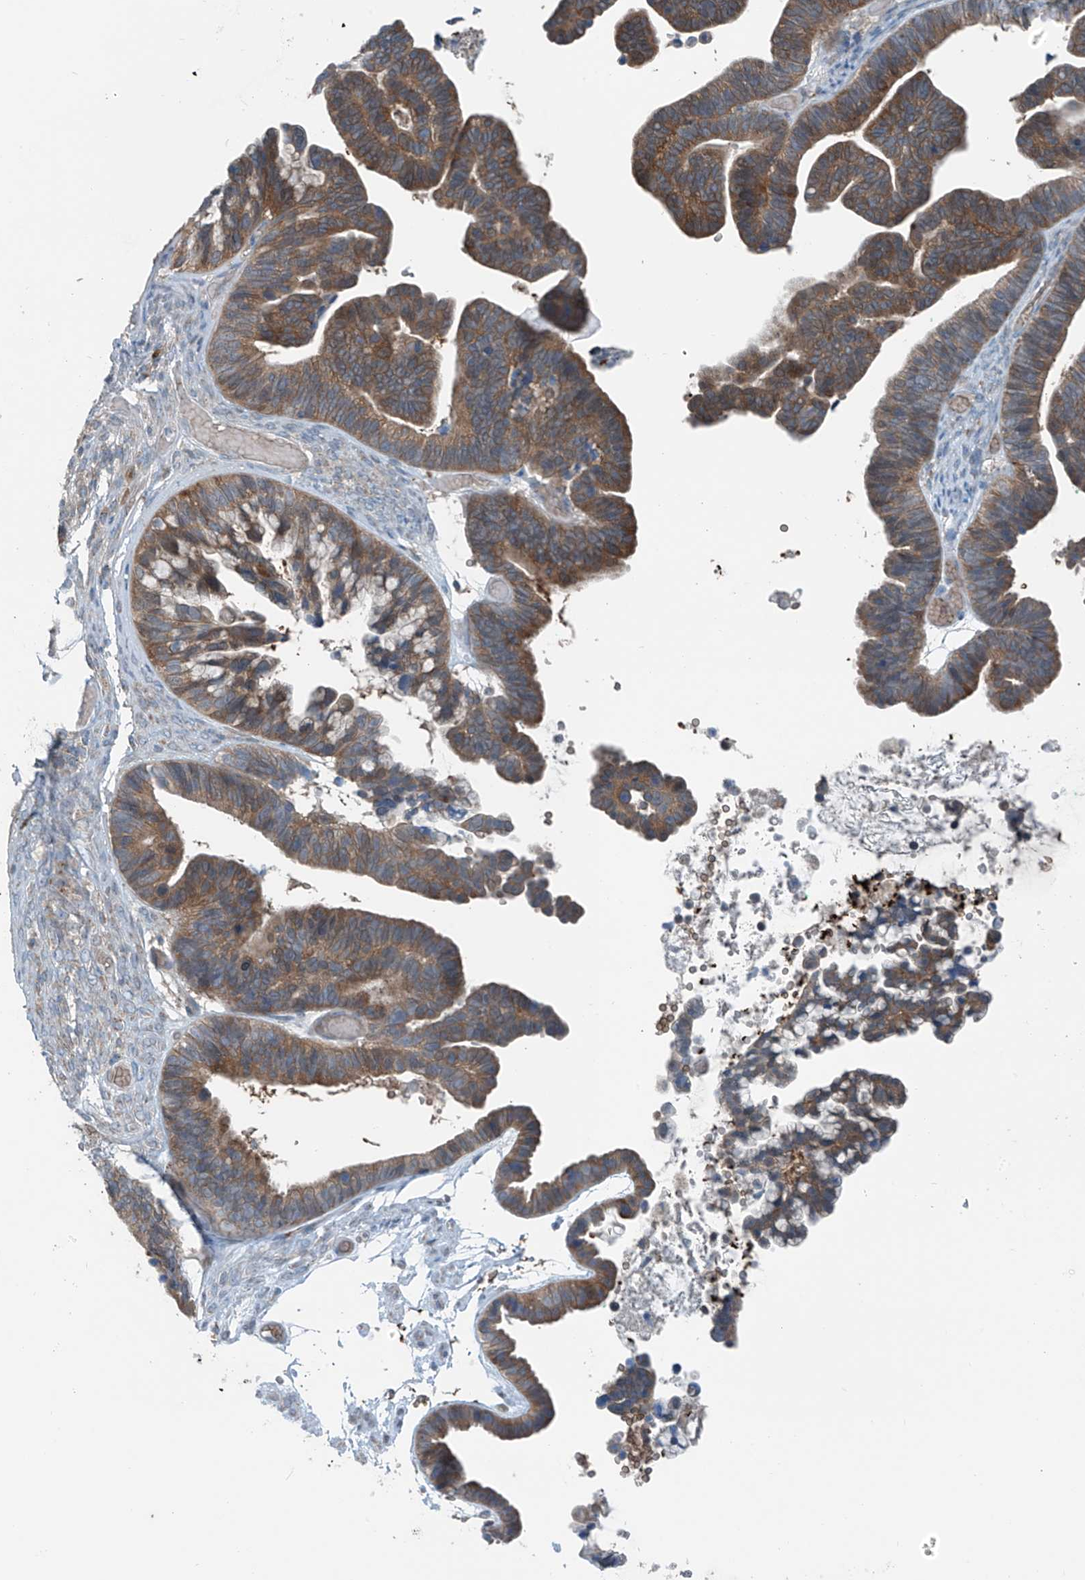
{"staining": {"intensity": "moderate", "quantity": ">75%", "location": "cytoplasmic/membranous"}, "tissue": "ovarian cancer", "cell_type": "Tumor cells", "image_type": "cancer", "snomed": [{"axis": "morphology", "description": "Cystadenocarcinoma, serous, NOS"}, {"axis": "topography", "description": "Ovary"}], "caption": "Moderate cytoplasmic/membranous positivity is appreciated in about >75% of tumor cells in ovarian serous cystadenocarcinoma. (Brightfield microscopy of DAB IHC at high magnification).", "gene": "SLC12A6", "patient": {"sex": "female", "age": 56}}